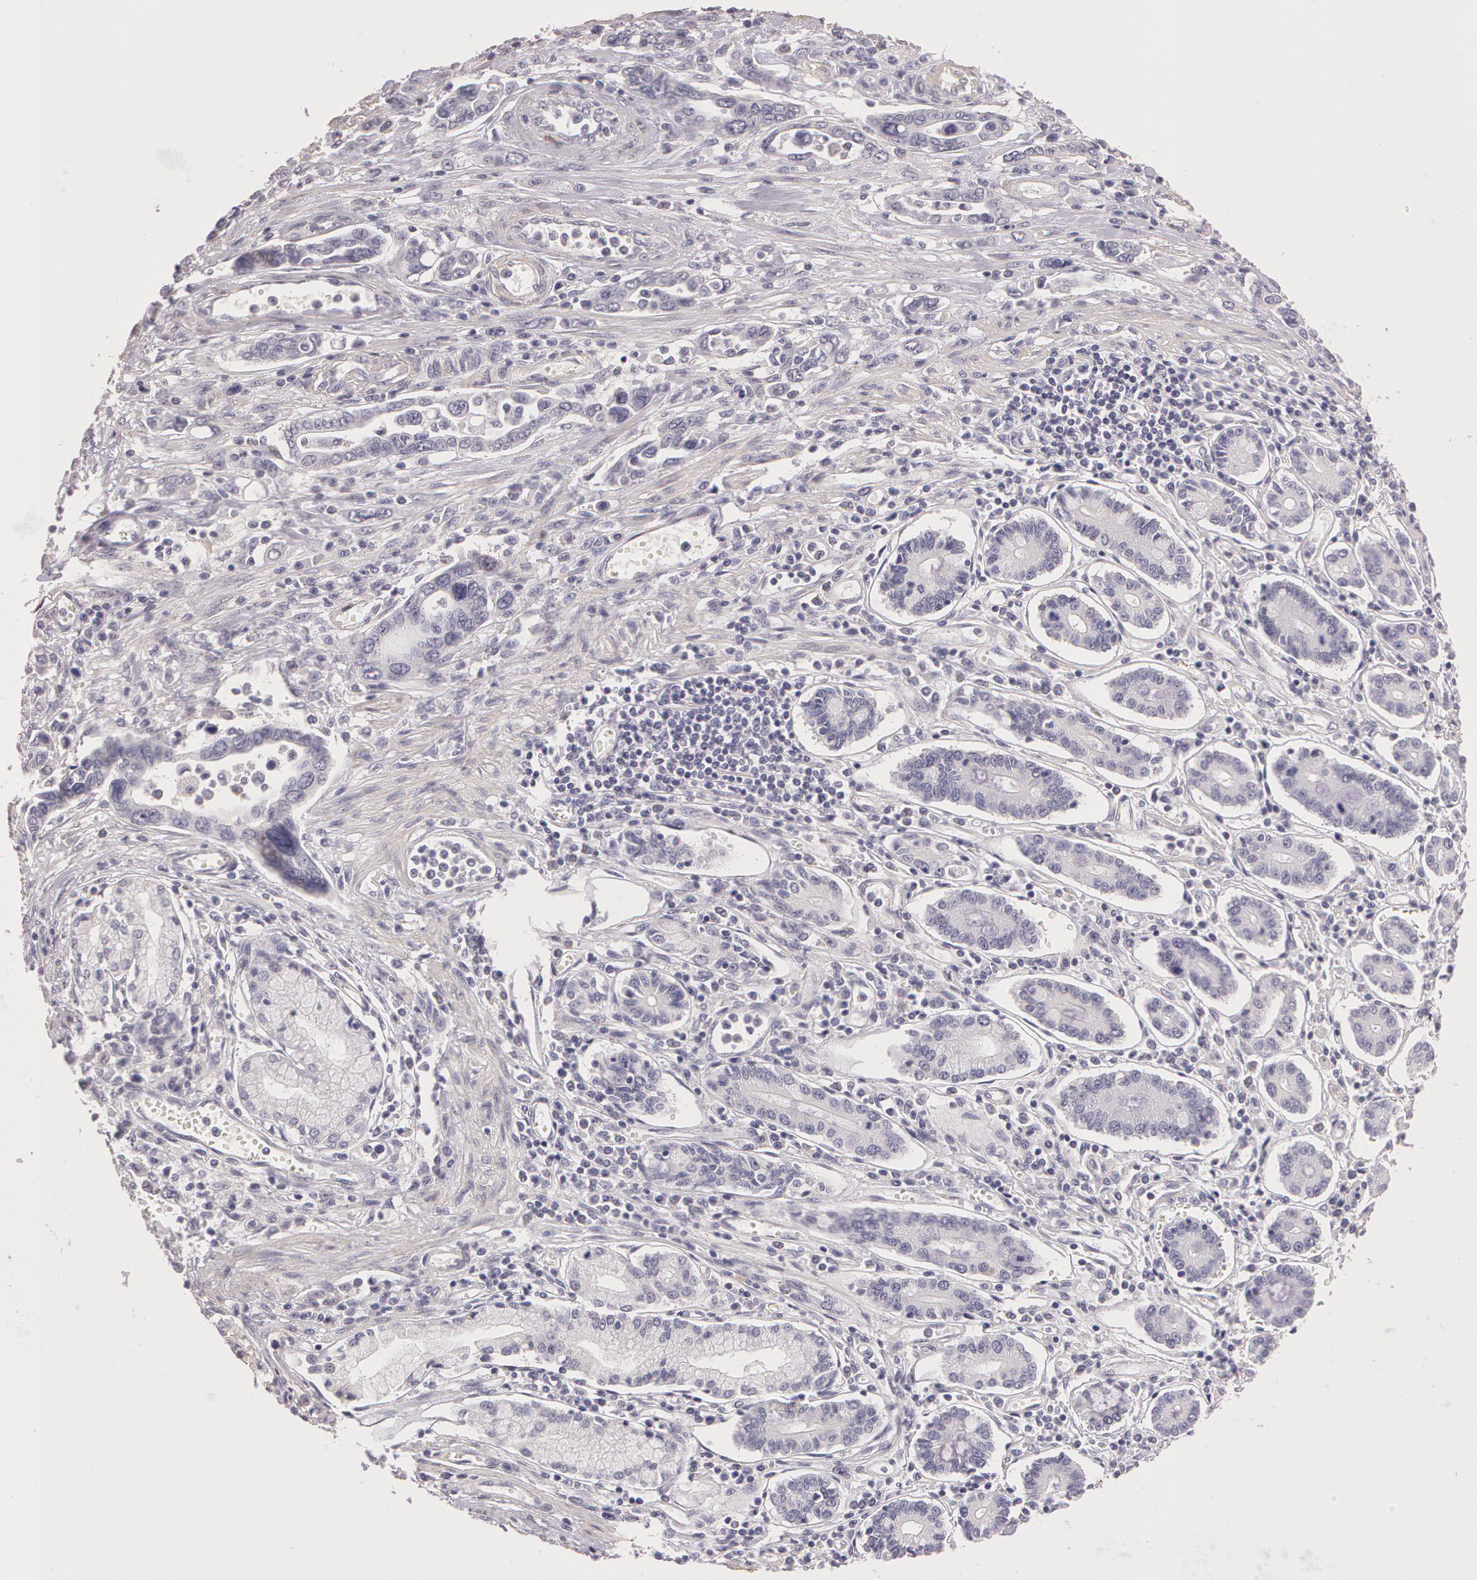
{"staining": {"intensity": "negative", "quantity": "none", "location": "none"}, "tissue": "pancreatic cancer", "cell_type": "Tumor cells", "image_type": "cancer", "snomed": [{"axis": "morphology", "description": "Adenocarcinoma, NOS"}, {"axis": "topography", "description": "Pancreas"}], "caption": "There is no significant staining in tumor cells of pancreatic adenocarcinoma.", "gene": "G2E3", "patient": {"sex": "female", "age": 57}}